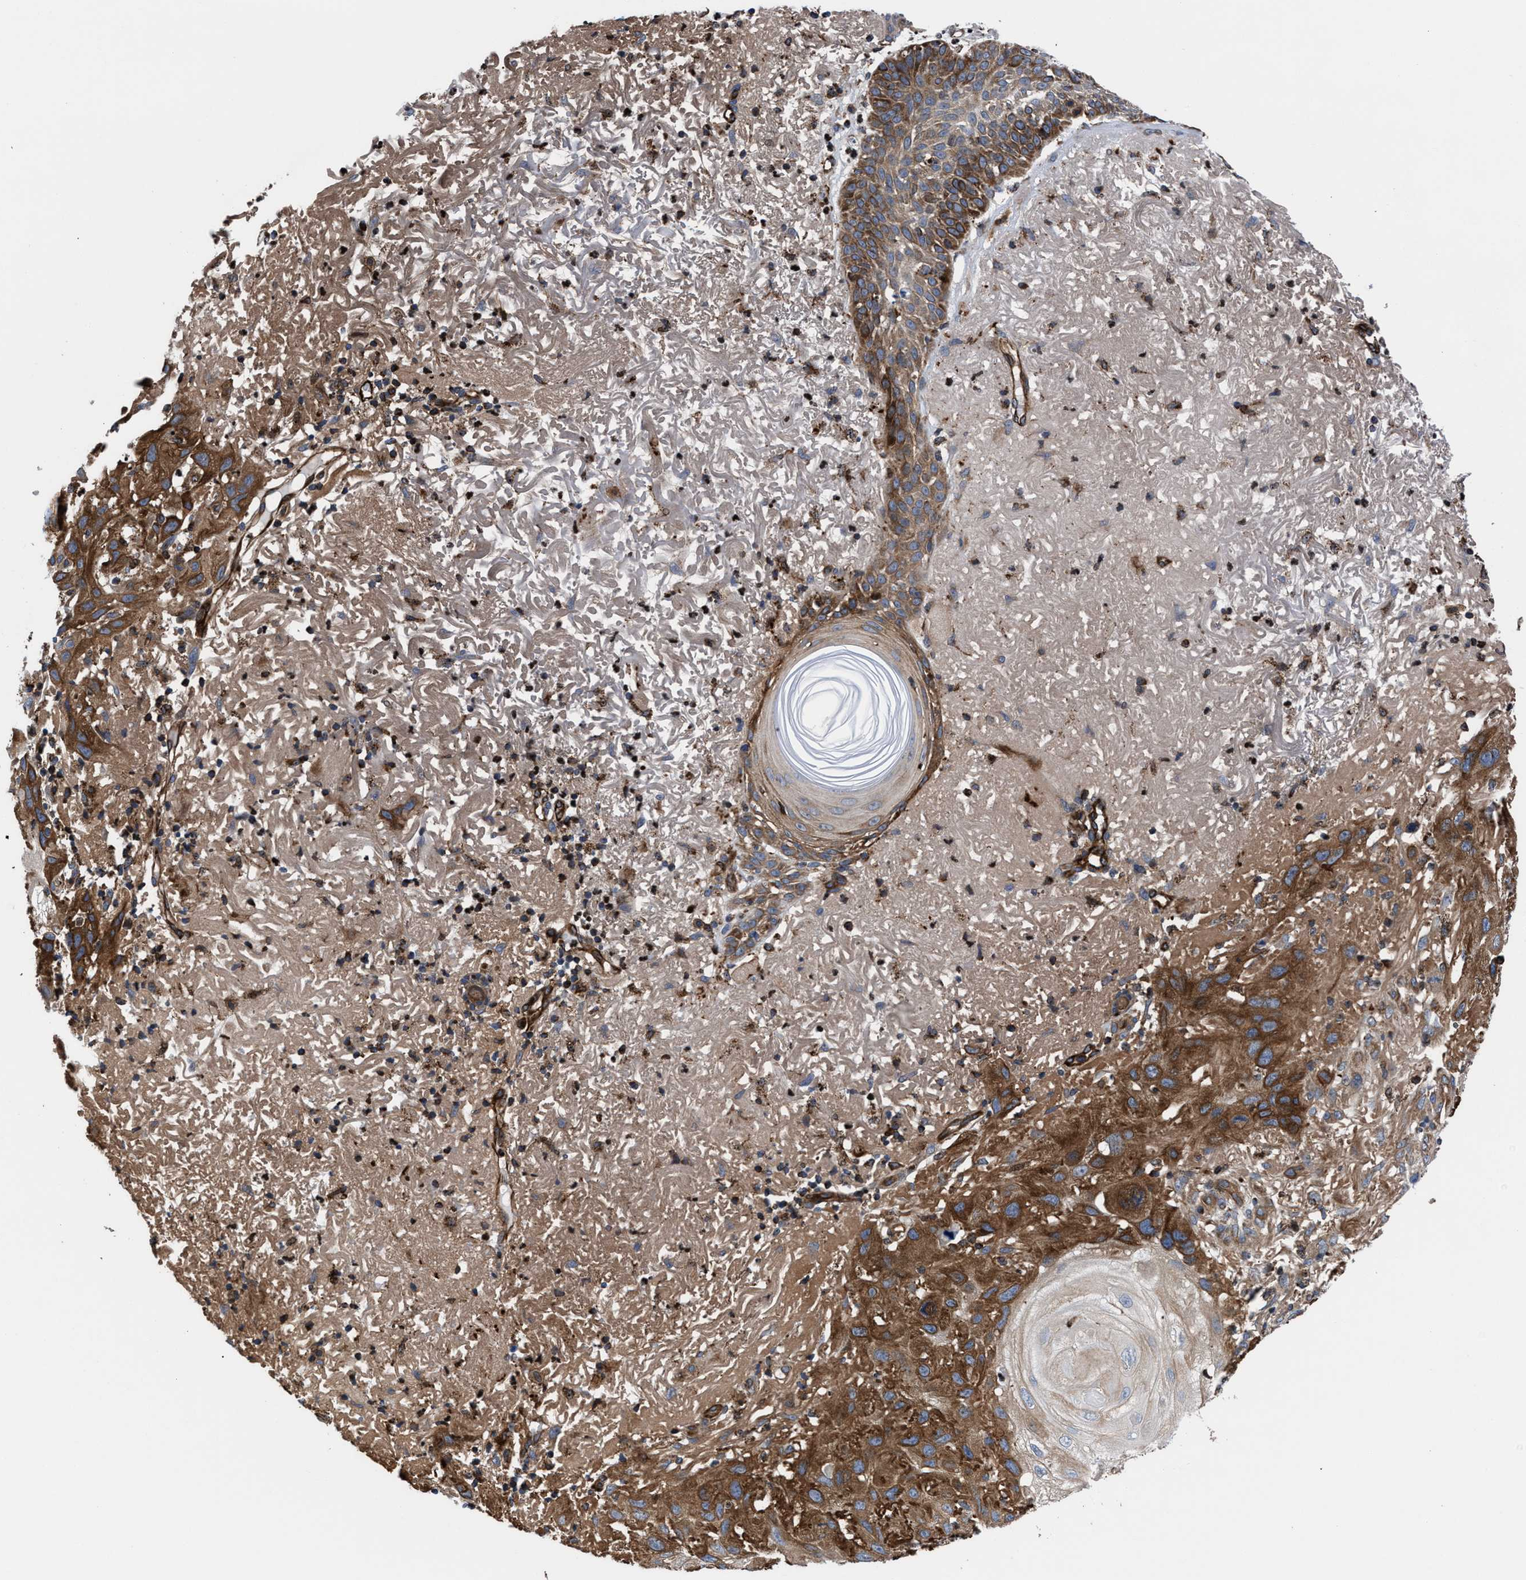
{"staining": {"intensity": "strong", "quantity": "25%-75%", "location": "cytoplasmic/membranous"}, "tissue": "skin cancer", "cell_type": "Tumor cells", "image_type": "cancer", "snomed": [{"axis": "morphology", "description": "Squamous cell carcinoma, NOS"}, {"axis": "topography", "description": "Skin"}], "caption": "Skin cancer (squamous cell carcinoma) stained for a protein (brown) displays strong cytoplasmic/membranous positive staining in approximately 25%-75% of tumor cells.", "gene": "PRR15L", "patient": {"sex": "female", "age": 96}}